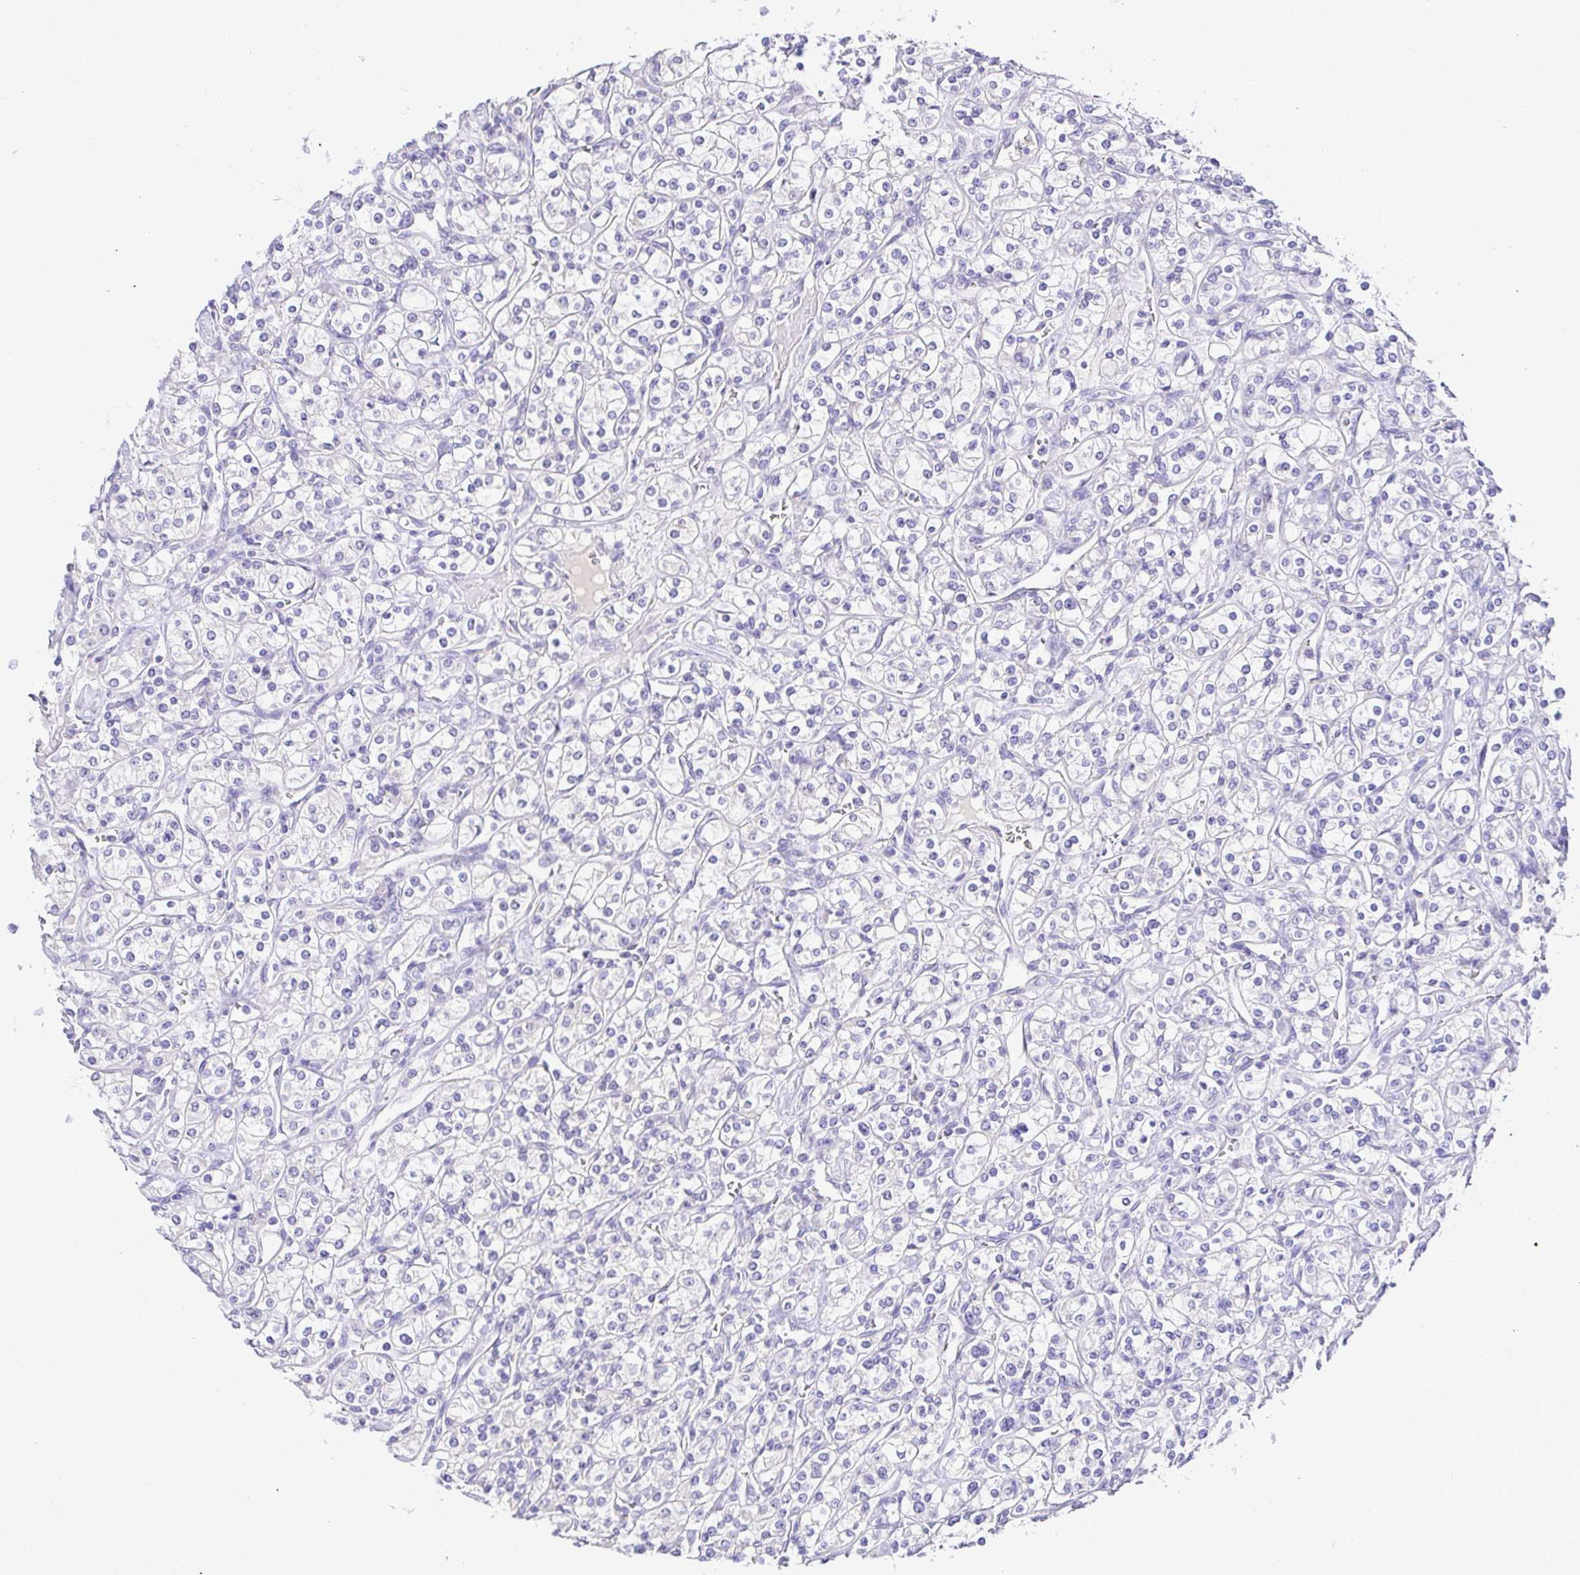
{"staining": {"intensity": "negative", "quantity": "none", "location": "none"}, "tissue": "renal cancer", "cell_type": "Tumor cells", "image_type": "cancer", "snomed": [{"axis": "morphology", "description": "Adenocarcinoma, NOS"}, {"axis": "topography", "description": "Kidney"}], "caption": "Tumor cells are negative for protein expression in human renal cancer. The staining is performed using DAB (3,3'-diaminobenzidine) brown chromogen with nuclei counter-stained in using hematoxylin.", "gene": "CDO1", "patient": {"sex": "male", "age": 77}}